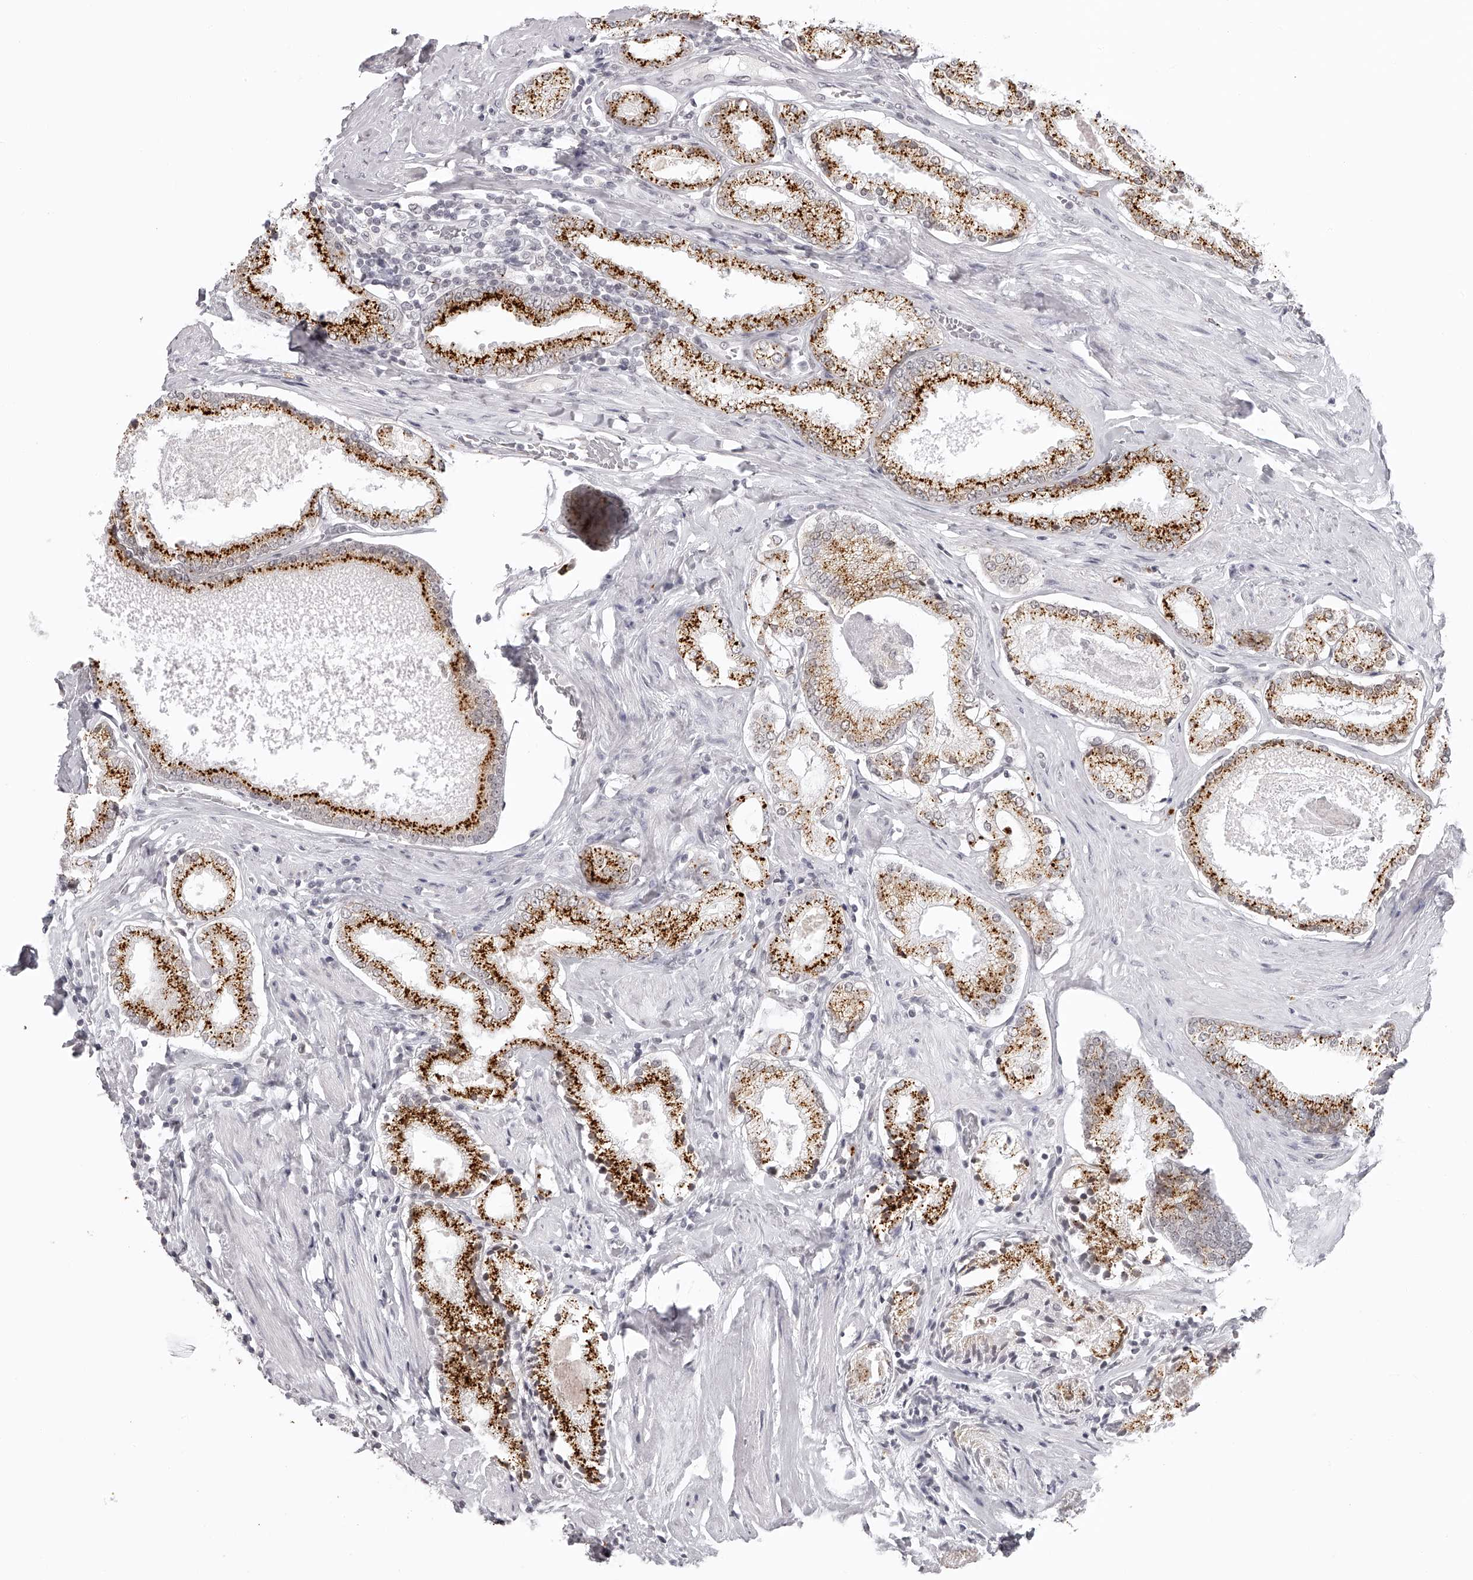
{"staining": {"intensity": "strong", "quantity": ">75%", "location": "cytoplasmic/membranous"}, "tissue": "prostate cancer", "cell_type": "Tumor cells", "image_type": "cancer", "snomed": [{"axis": "morphology", "description": "Adenocarcinoma, Low grade"}, {"axis": "topography", "description": "Prostate"}], "caption": "This histopathology image reveals prostate low-grade adenocarcinoma stained with immunohistochemistry (IHC) to label a protein in brown. The cytoplasmic/membranous of tumor cells show strong positivity for the protein. Nuclei are counter-stained blue.", "gene": "RNF220", "patient": {"sex": "male", "age": 71}}